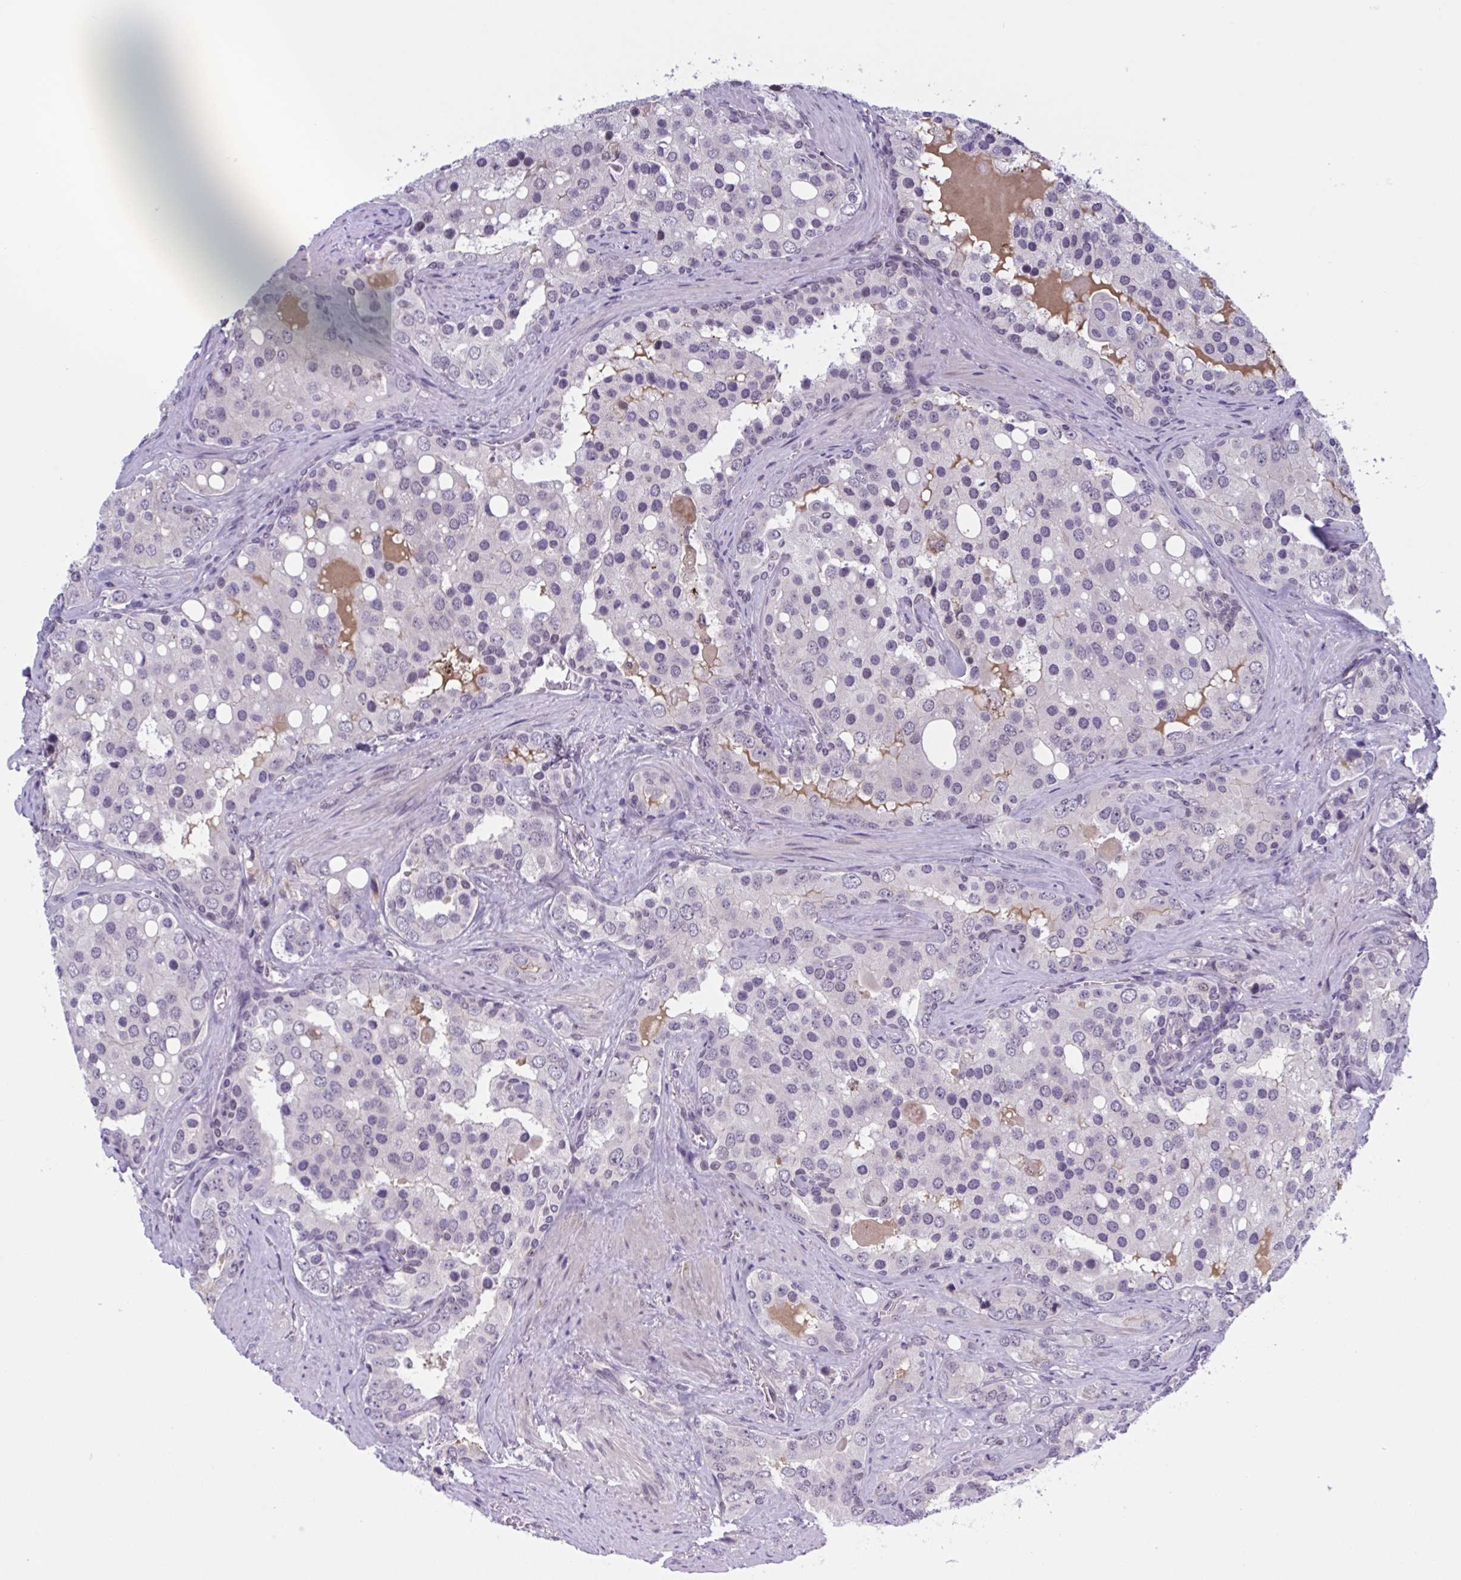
{"staining": {"intensity": "negative", "quantity": "none", "location": "none"}, "tissue": "prostate cancer", "cell_type": "Tumor cells", "image_type": "cancer", "snomed": [{"axis": "morphology", "description": "Adenocarcinoma, High grade"}, {"axis": "topography", "description": "Prostate"}], "caption": "Adenocarcinoma (high-grade) (prostate) stained for a protein using immunohistochemistry (IHC) displays no expression tumor cells.", "gene": "TTC7B", "patient": {"sex": "male", "age": 67}}